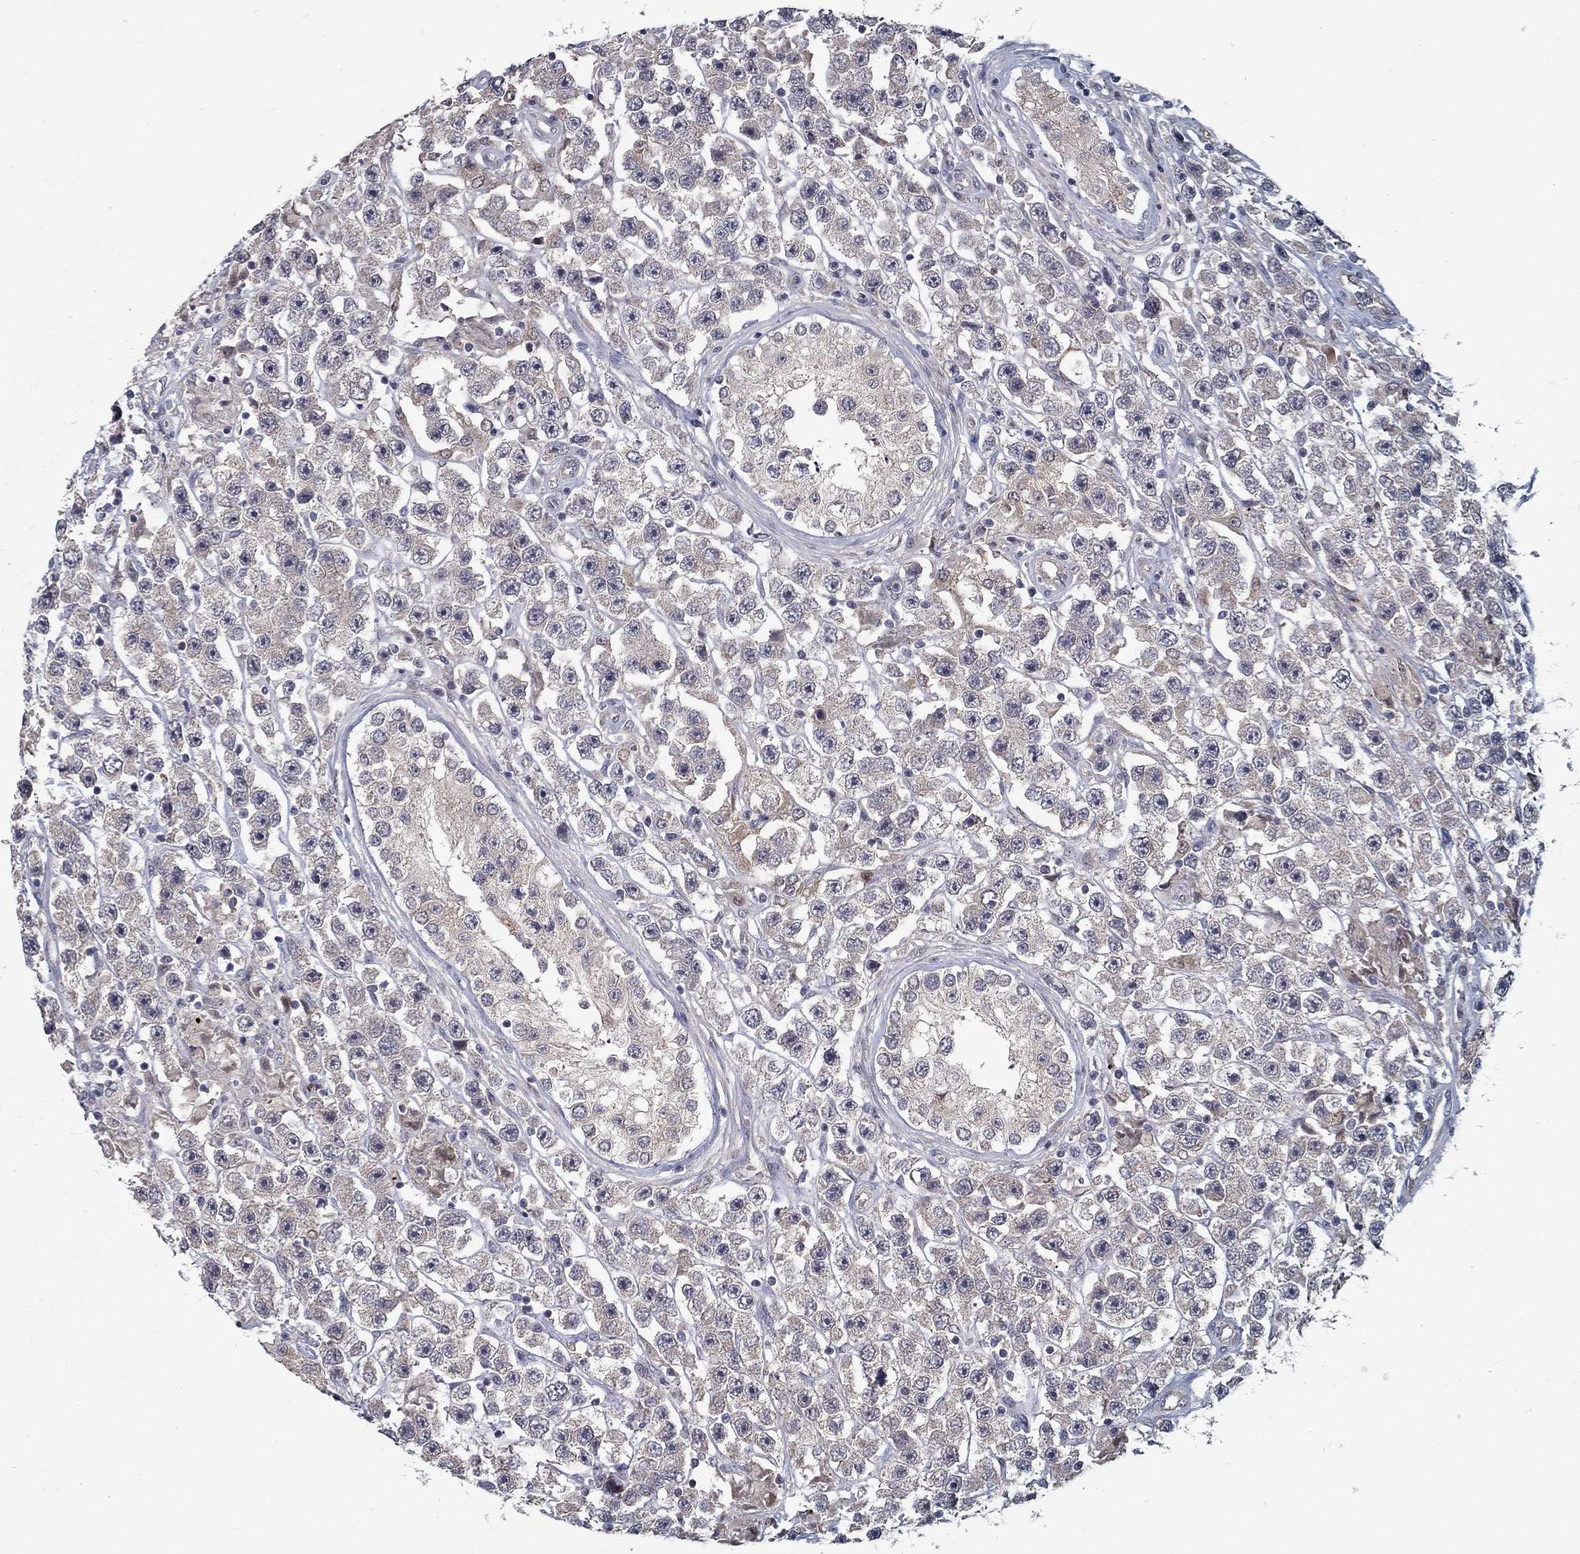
{"staining": {"intensity": "negative", "quantity": "none", "location": "none"}, "tissue": "testis cancer", "cell_type": "Tumor cells", "image_type": "cancer", "snomed": [{"axis": "morphology", "description": "Seminoma, NOS"}, {"axis": "topography", "description": "Testis"}], "caption": "Immunohistochemistry image of human testis seminoma stained for a protein (brown), which demonstrates no expression in tumor cells.", "gene": "FAM3B", "patient": {"sex": "male", "age": 45}}